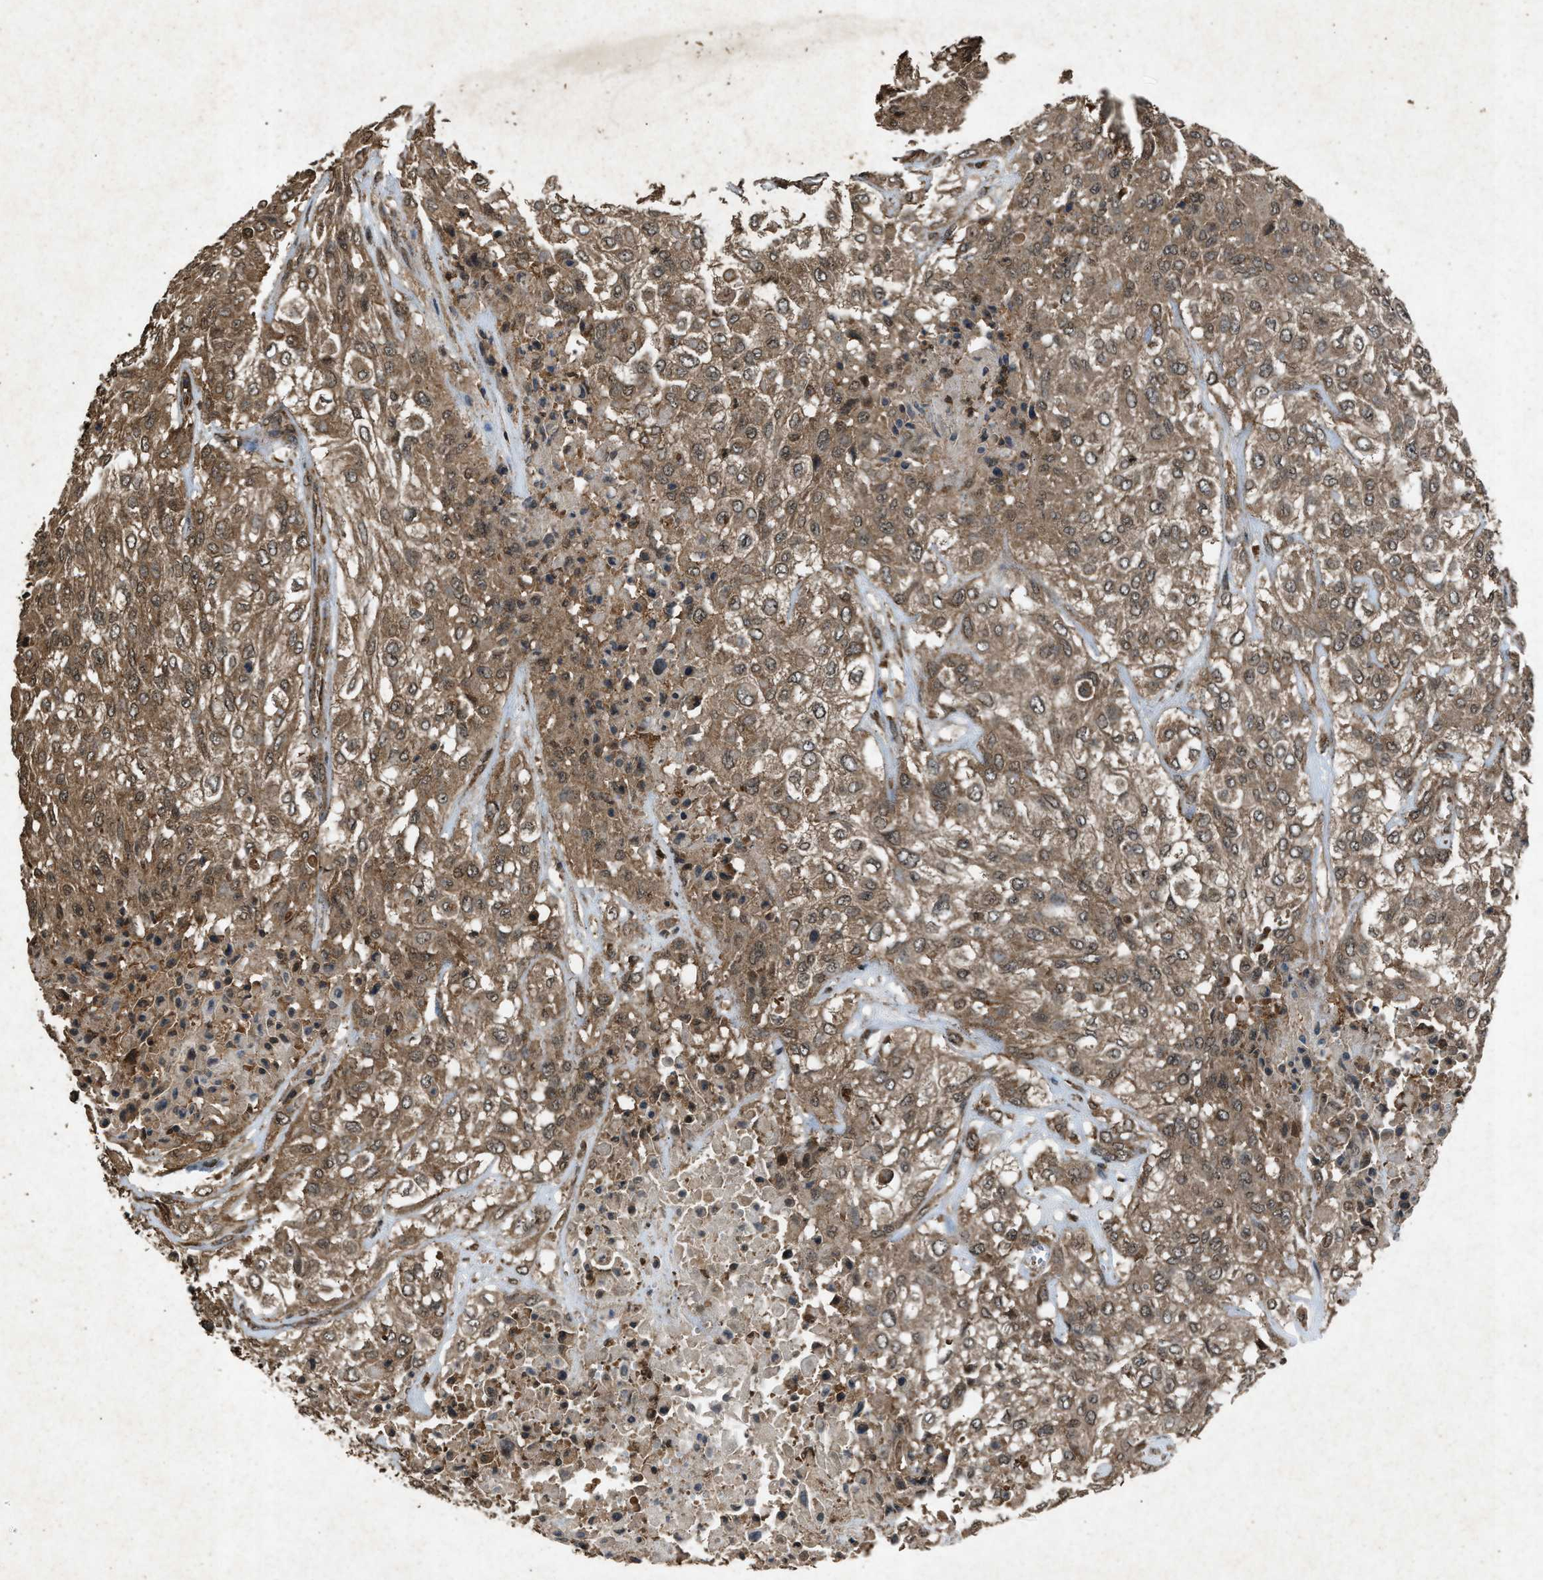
{"staining": {"intensity": "moderate", "quantity": ">75%", "location": "cytoplasmic/membranous"}, "tissue": "urothelial cancer", "cell_type": "Tumor cells", "image_type": "cancer", "snomed": [{"axis": "morphology", "description": "Urothelial carcinoma, High grade"}, {"axis": "topography", "description": "Urinary bladder"}], "caption": "An image showing moderate cytoplasmic/membranous positivity in approximately >75% of tumor cells in urothelial cancer, as visualized by brown immunohistochemical staining.", "gene": "OAS1", "patient": {"sex": "male", "age": 57}}